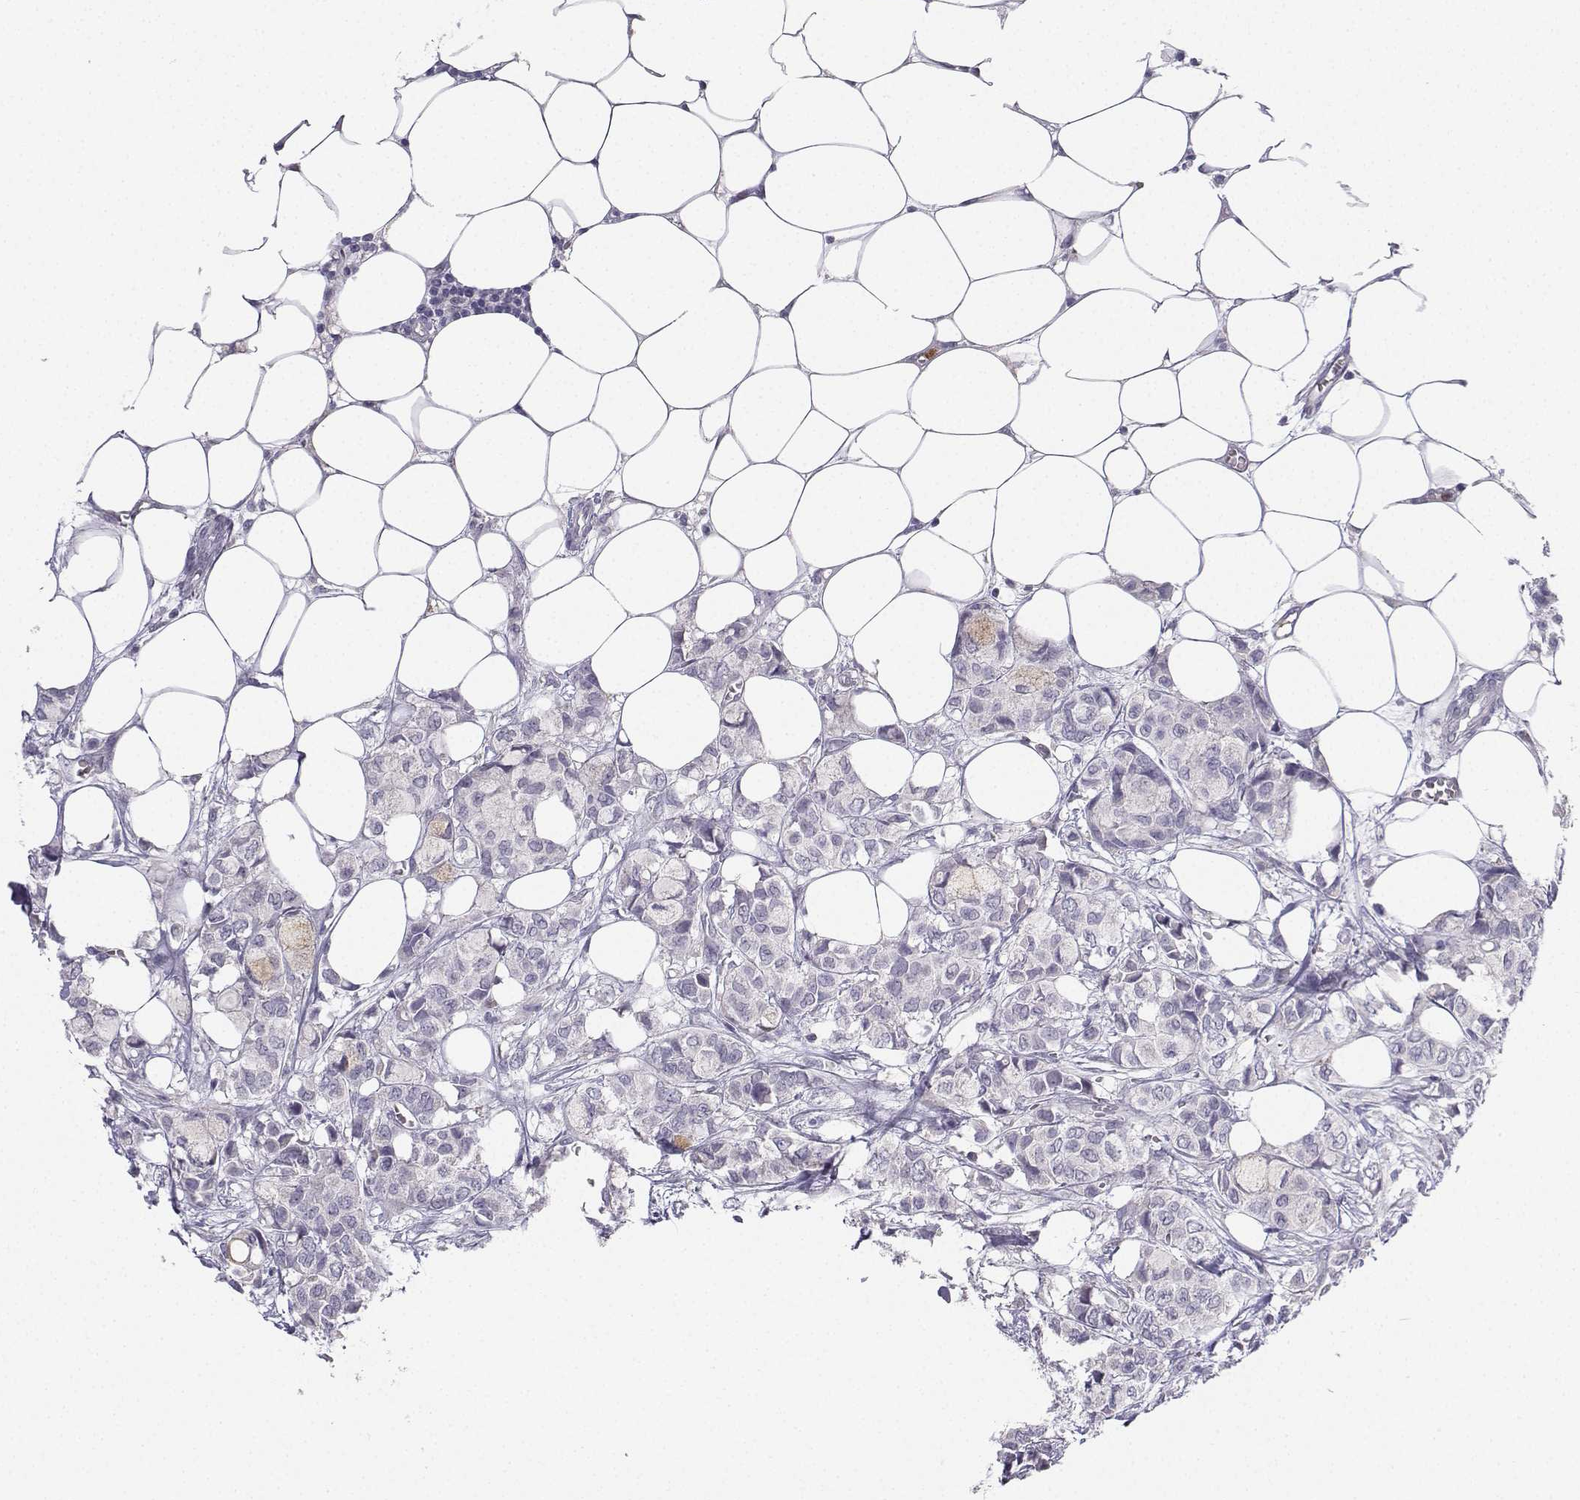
{"staining": {"intensity": "negative", "quantity": "none", "location": "none"}, "tissue": "breast cancer", "cell_type": "Tumor cells", "image_type": "cancer", "snomed": [{"axis": "morphology", "description": "Duct carcinoma"}, {"axis": "topography", "description": "Breast"}], "caption": "The image exhibits no significant expression in tumor cells of intraductal carcinoma (breast).", "gene": "CALY", "patient": {"sex": "female", "age": 85}}